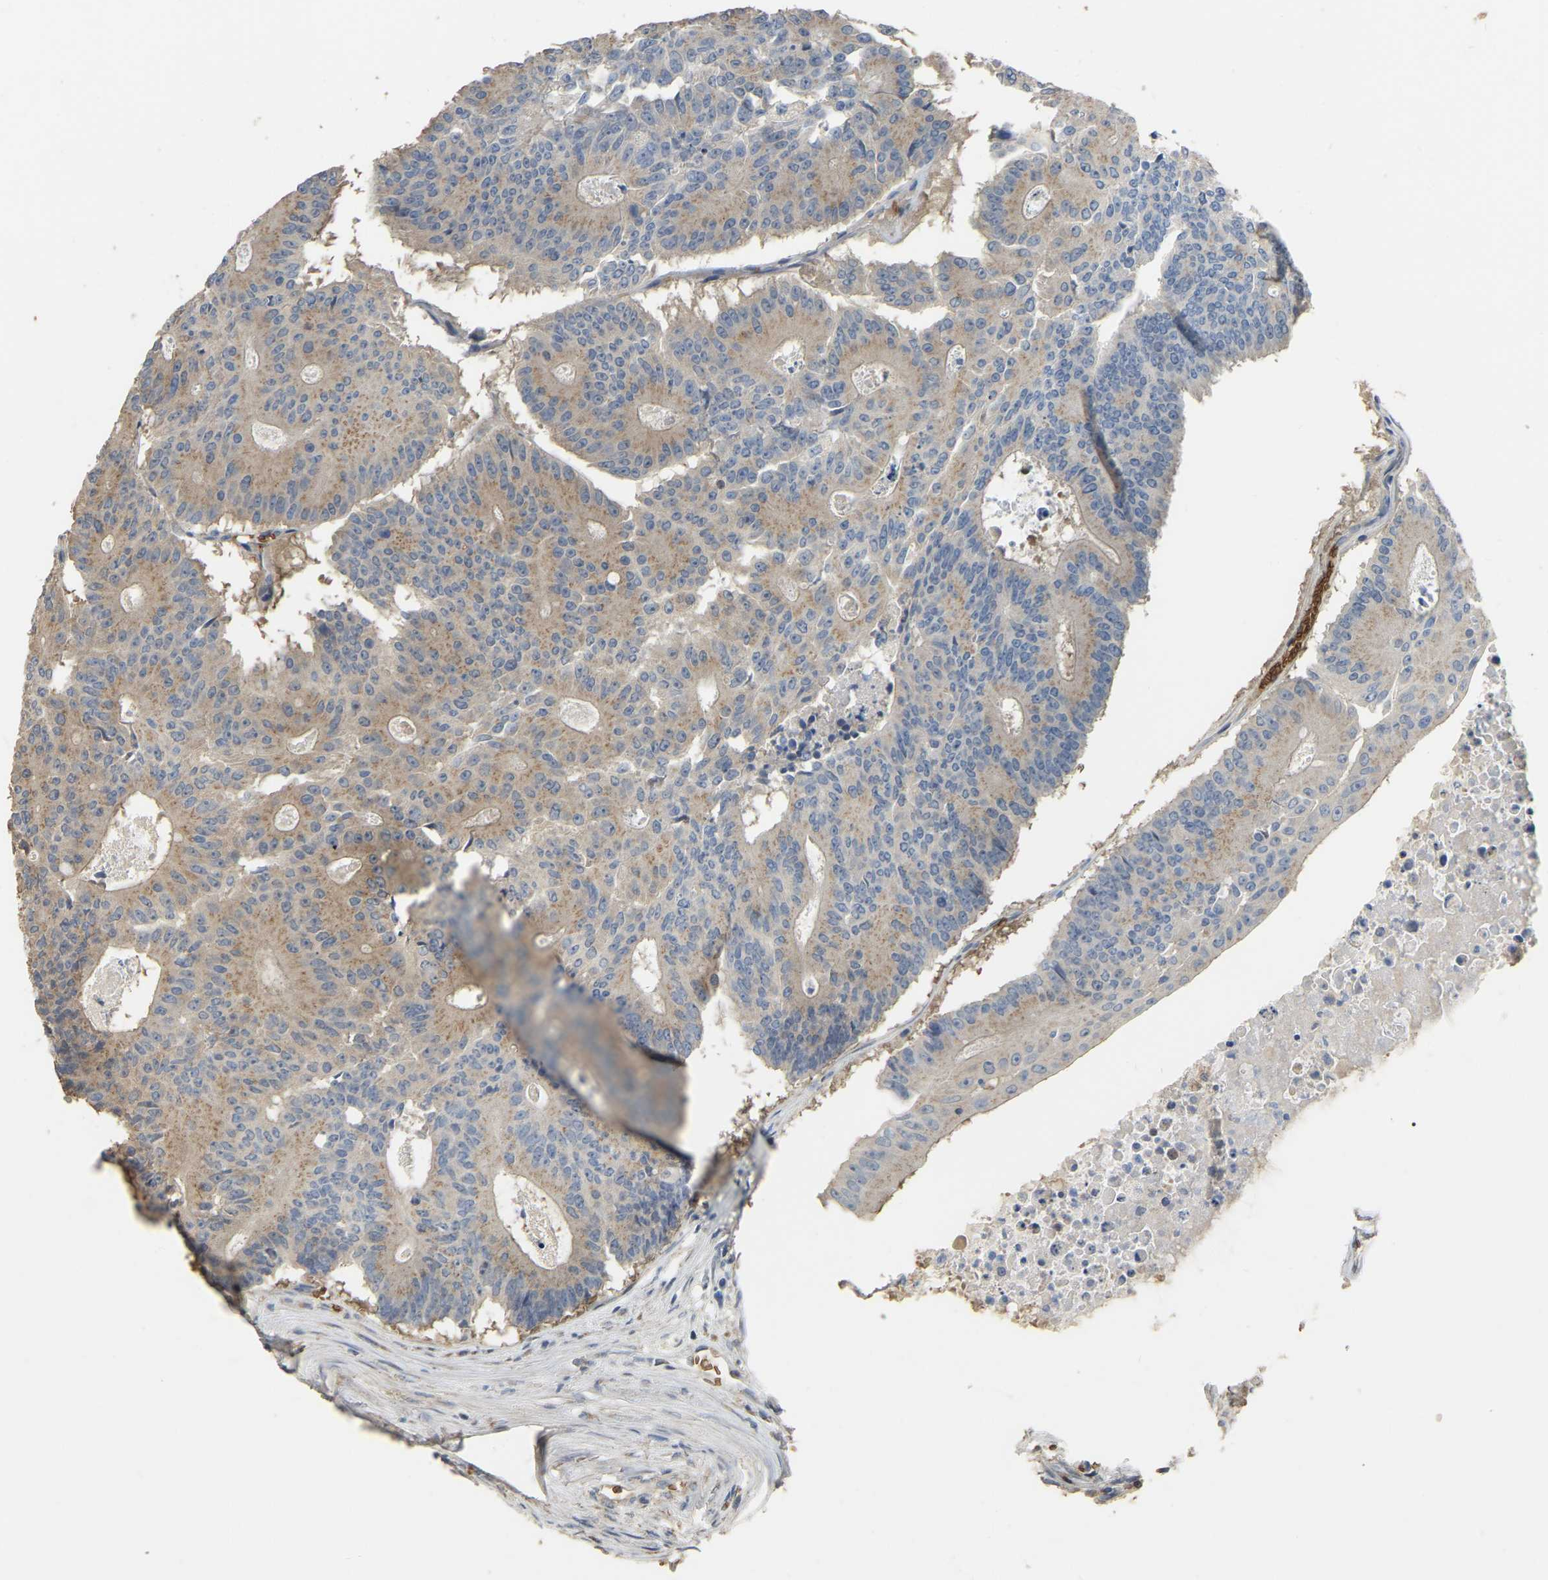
{"staining": {"intensity": "moderate", "quantity": ">75%", "location": "cytoplasmic/membranous"}, "tissue": "colorectal cancer", "cell_type": "Tumor cells", "image_type": "cancer", "snomed": [{"axis": "morphology", "description": "Adenocarcinoma, NOS"}, {"axis": "topography", "description": "Colon"}], "caption": "Protein expression analysis of human adenocarcinoma (colorectal) reveals moderate cytoplasmic/membranous staining in about >75% of tumor cells. The staining is performed using DAB brown chromogen to label protein expression. The nuclei are counter-stained blue using hematoxylin.", "gene": "CFAP298", "patient": {"sex": "male", "age": 87}}